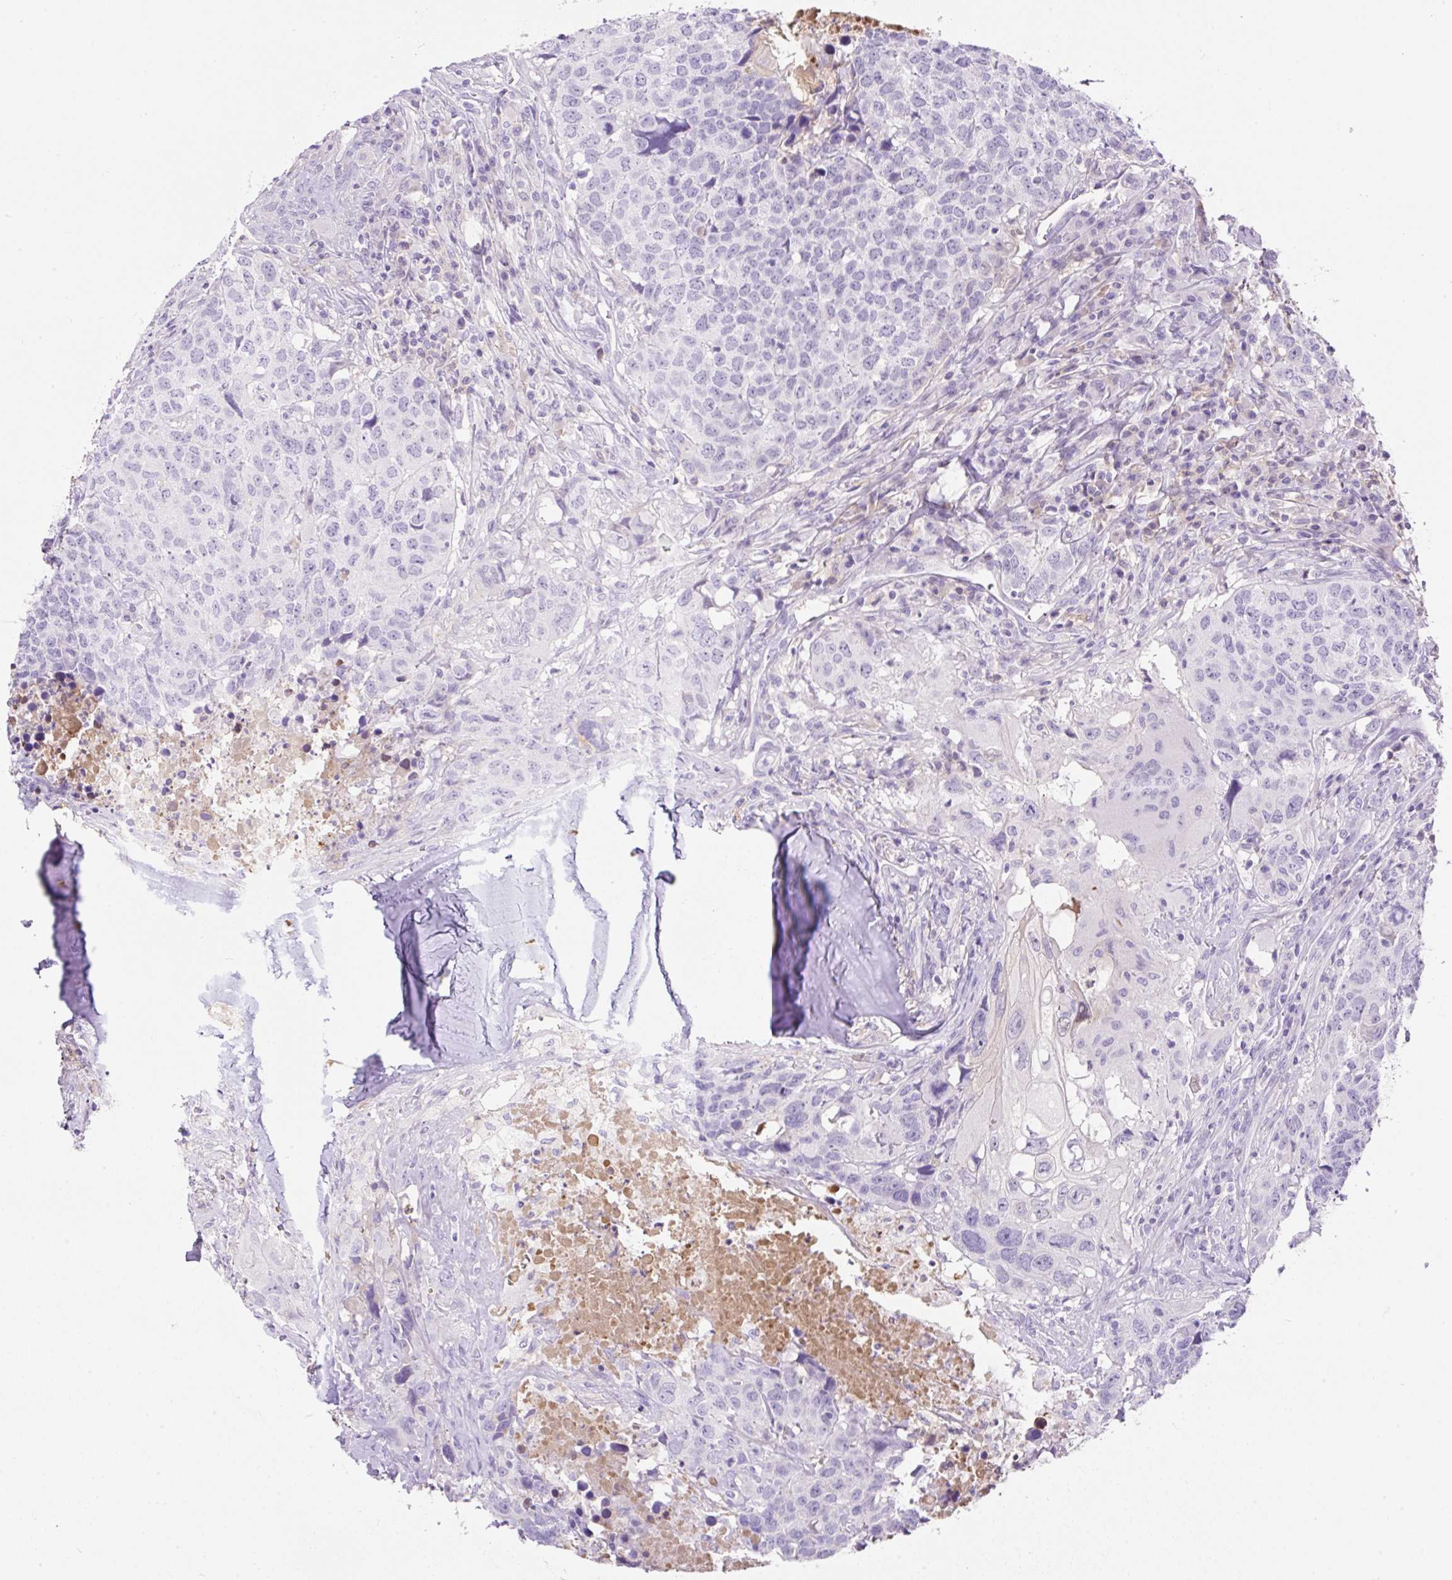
{"staining": {"intensity": "negative", "quantity": "none", "location": "none"}, "tissue": "head and neck cancer", "cell_type": "Tumor cells", "image_type": "cancer", "snomed": [{"axis": "morphology", "description": "Normal tissue, NOS"}, {"axis": "morphology", "description": "Squamous cell carcinoma, NOS"}, {"axis": "topography", "description": "Skeletal muscle"}, {"axis": "topography", "description": "Vascular tissue"}, {"axis": "topography", "description": "Peripheral nerve tissue"}, {"axis": "topography", "description": "Head-Neck"}], "caption": "Immunohistochemistry micrograph of head and neck squamous cell carcinoma stained for a protein (brown), which shows no positivity in tumor cells.", "gene": "TDRD15", "patient": {"sex": "male", "age": 66}}